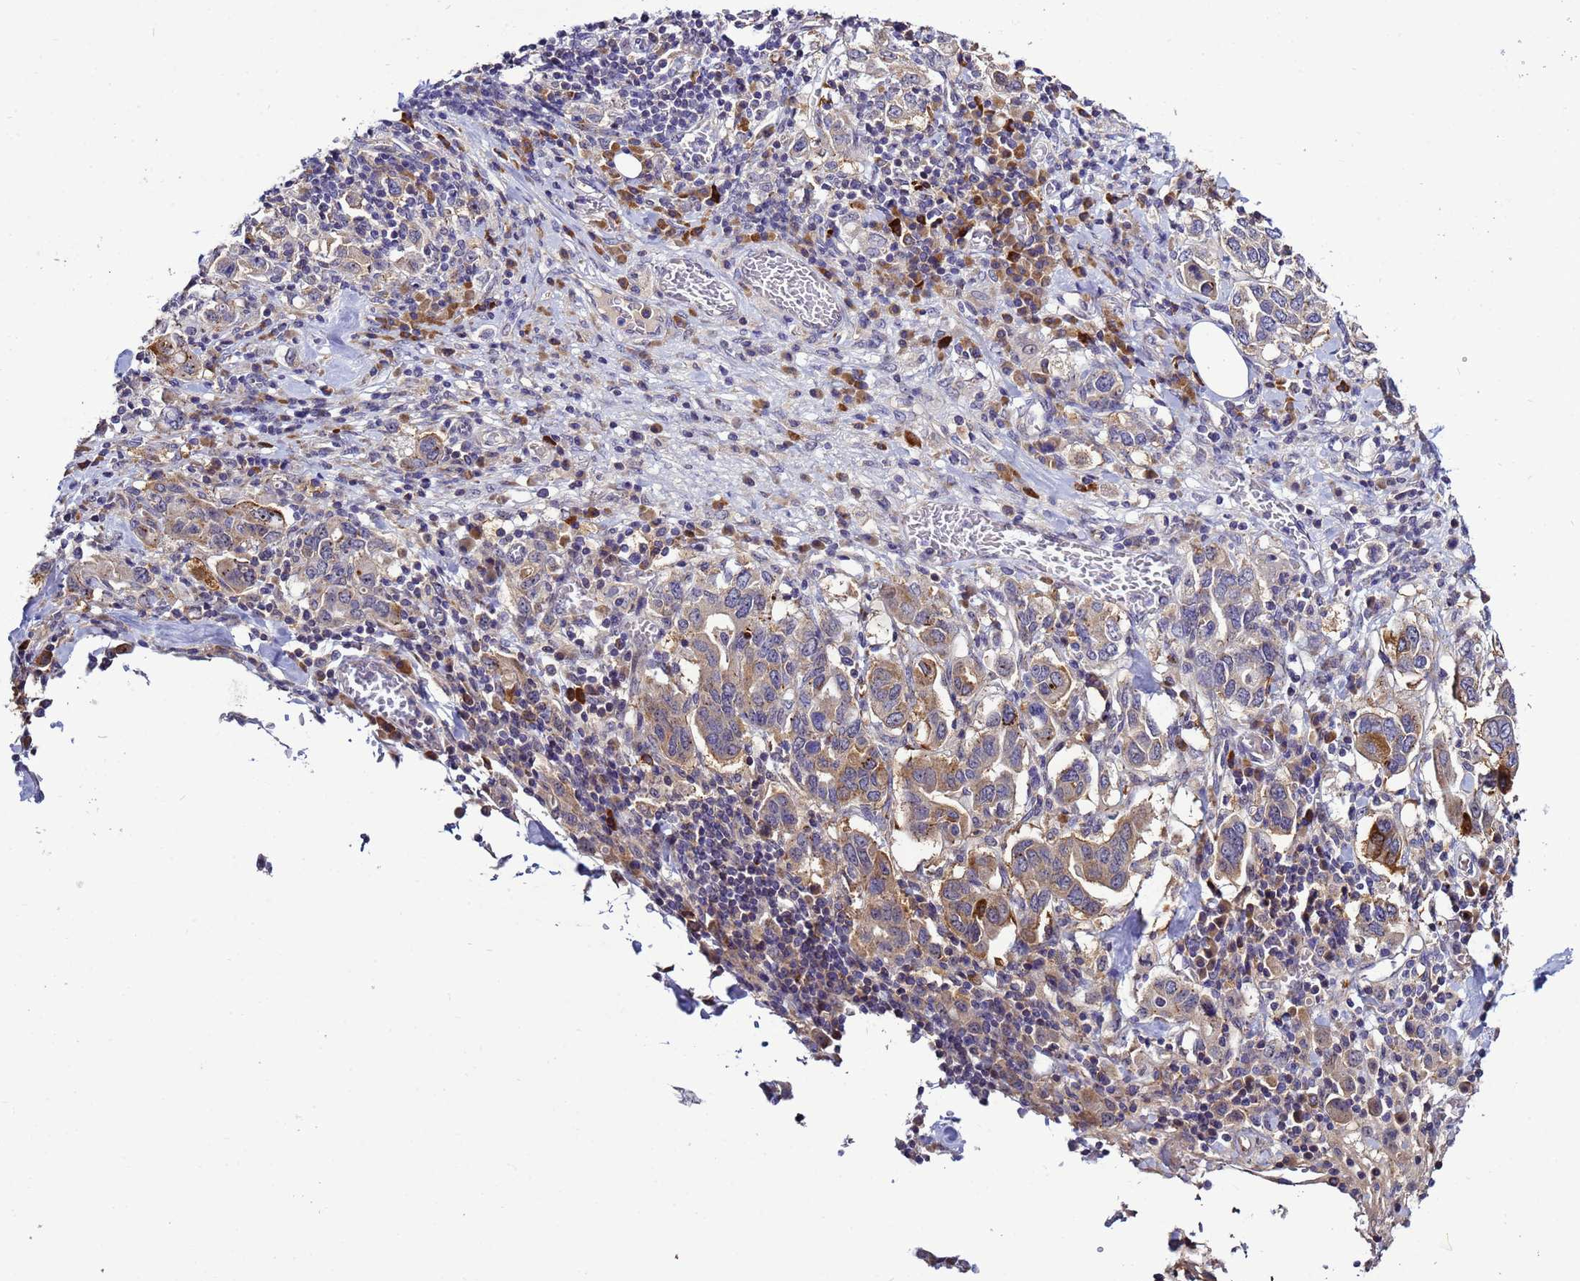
{"staining": {"intensity": "moderate", "quantity": ">75%", "location": "cytoplasmic/membranous"}, "tissue": "stomach cancer", "cell_type": "Tumor cells", "image_type": "cancer", "snomed": [{"axis": "morphology", "description": "Adenocarcinoma, NOS"}, {"axis": "topography", "description": "Stomach, upper"}, {"axis": "topography", "description": "Stomach"}], "caption": "Human stomach cancer (adenocarcinoma) stained with a brown dye demonstrates moderate cytoplasmic/membranous positive staining in approximately >75% of tumor cells.", "gene": "NOL8", "patient": {"sex": "male", "age": 62}}